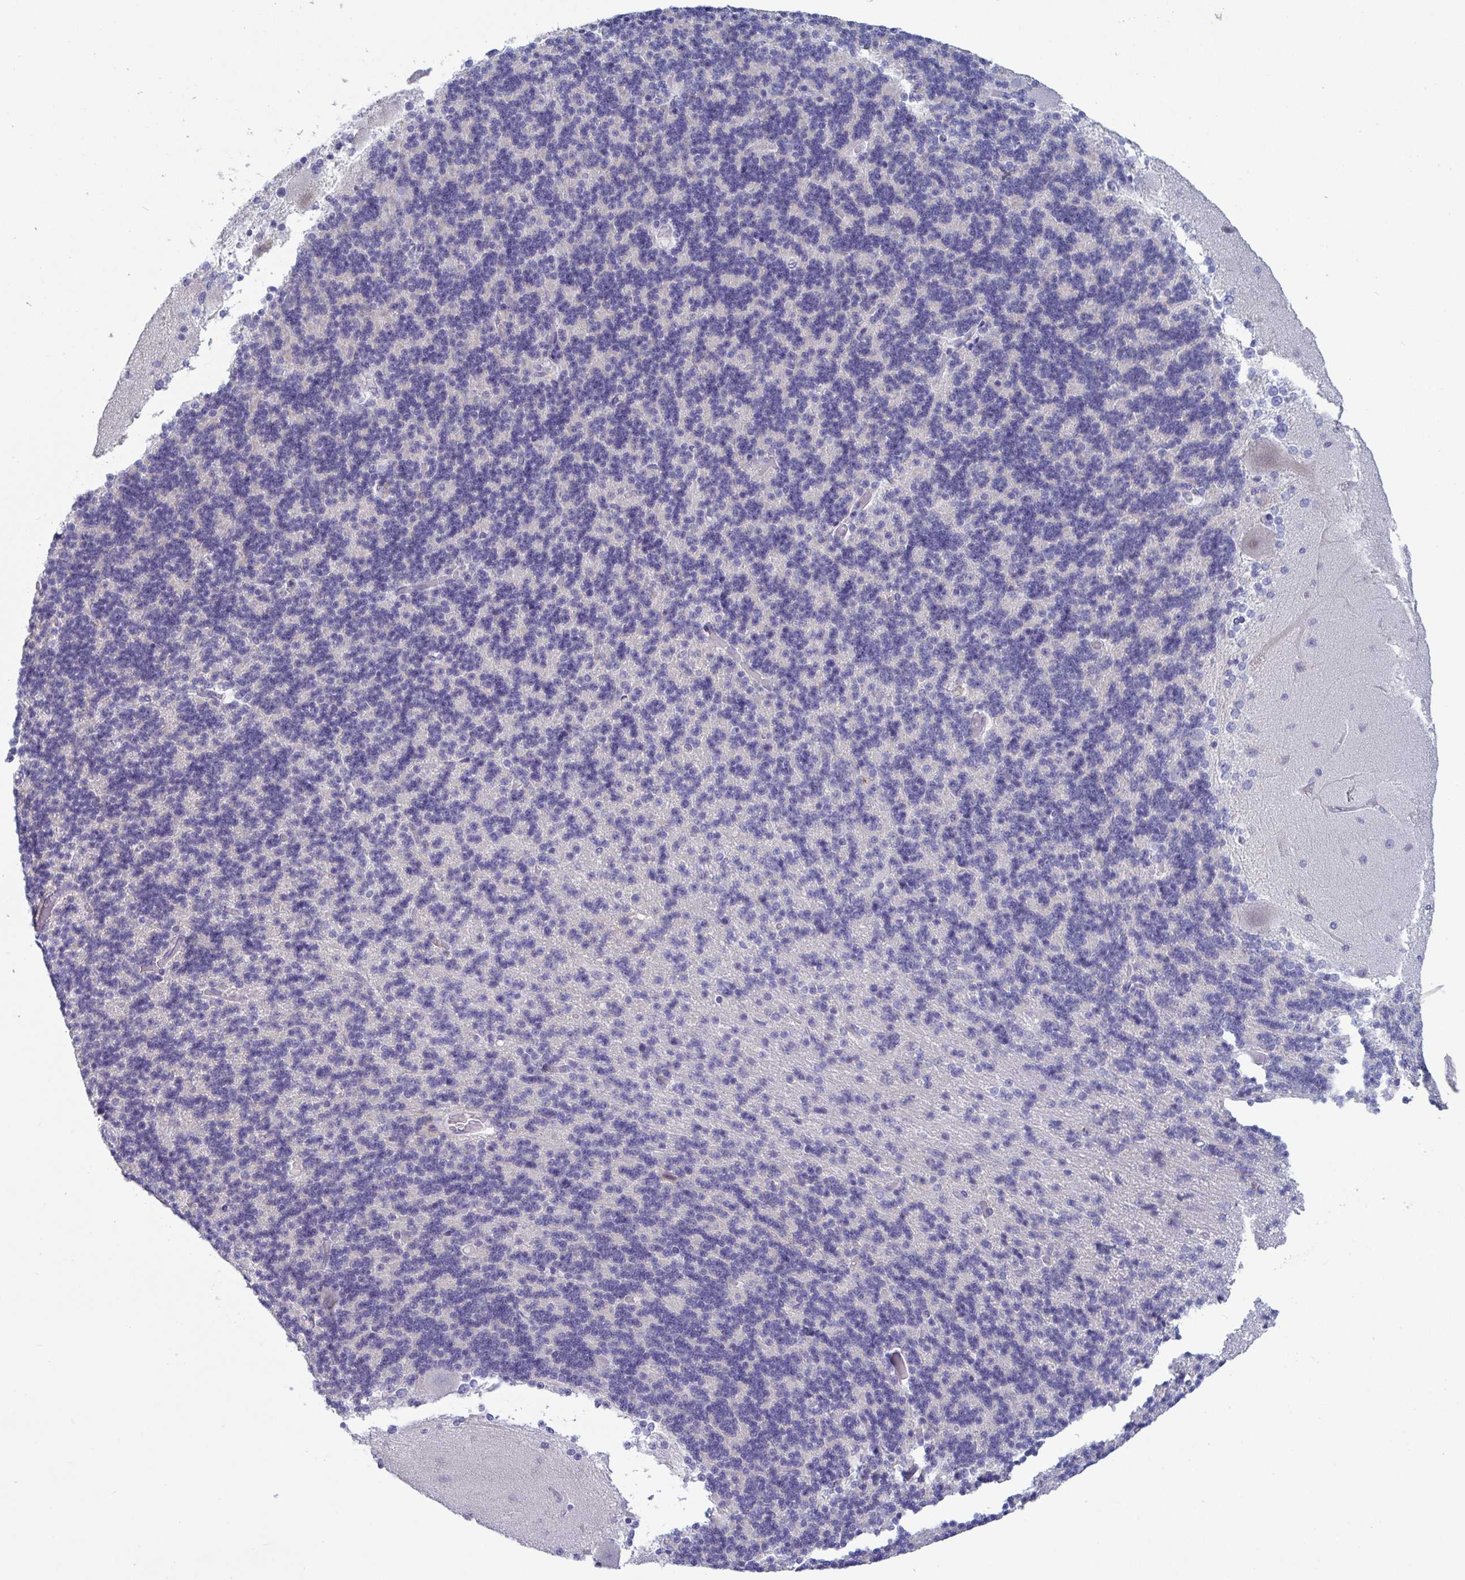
{"staining": {"intensity": "negative", "quantity": "none", "location": "none"}, "tissue": "cerebellum", "cell_type": "Cells in granular layer", "image_type": "normal", "snomed": [{"axis": "morphology", "description": "Normal tissue, NOS"}, {"axis": "topography", "description": "Cerebellum"}], "caption": "Cells in granular layer show no significant staining in unremarkable cerebellum. (Brightfield microscopy of DAB (3,3'-diaminobenzidine) immunohistochemistry at high magnification).", "gene": "TAS2R38", "patient": {"sex": "female", "age": 54}}